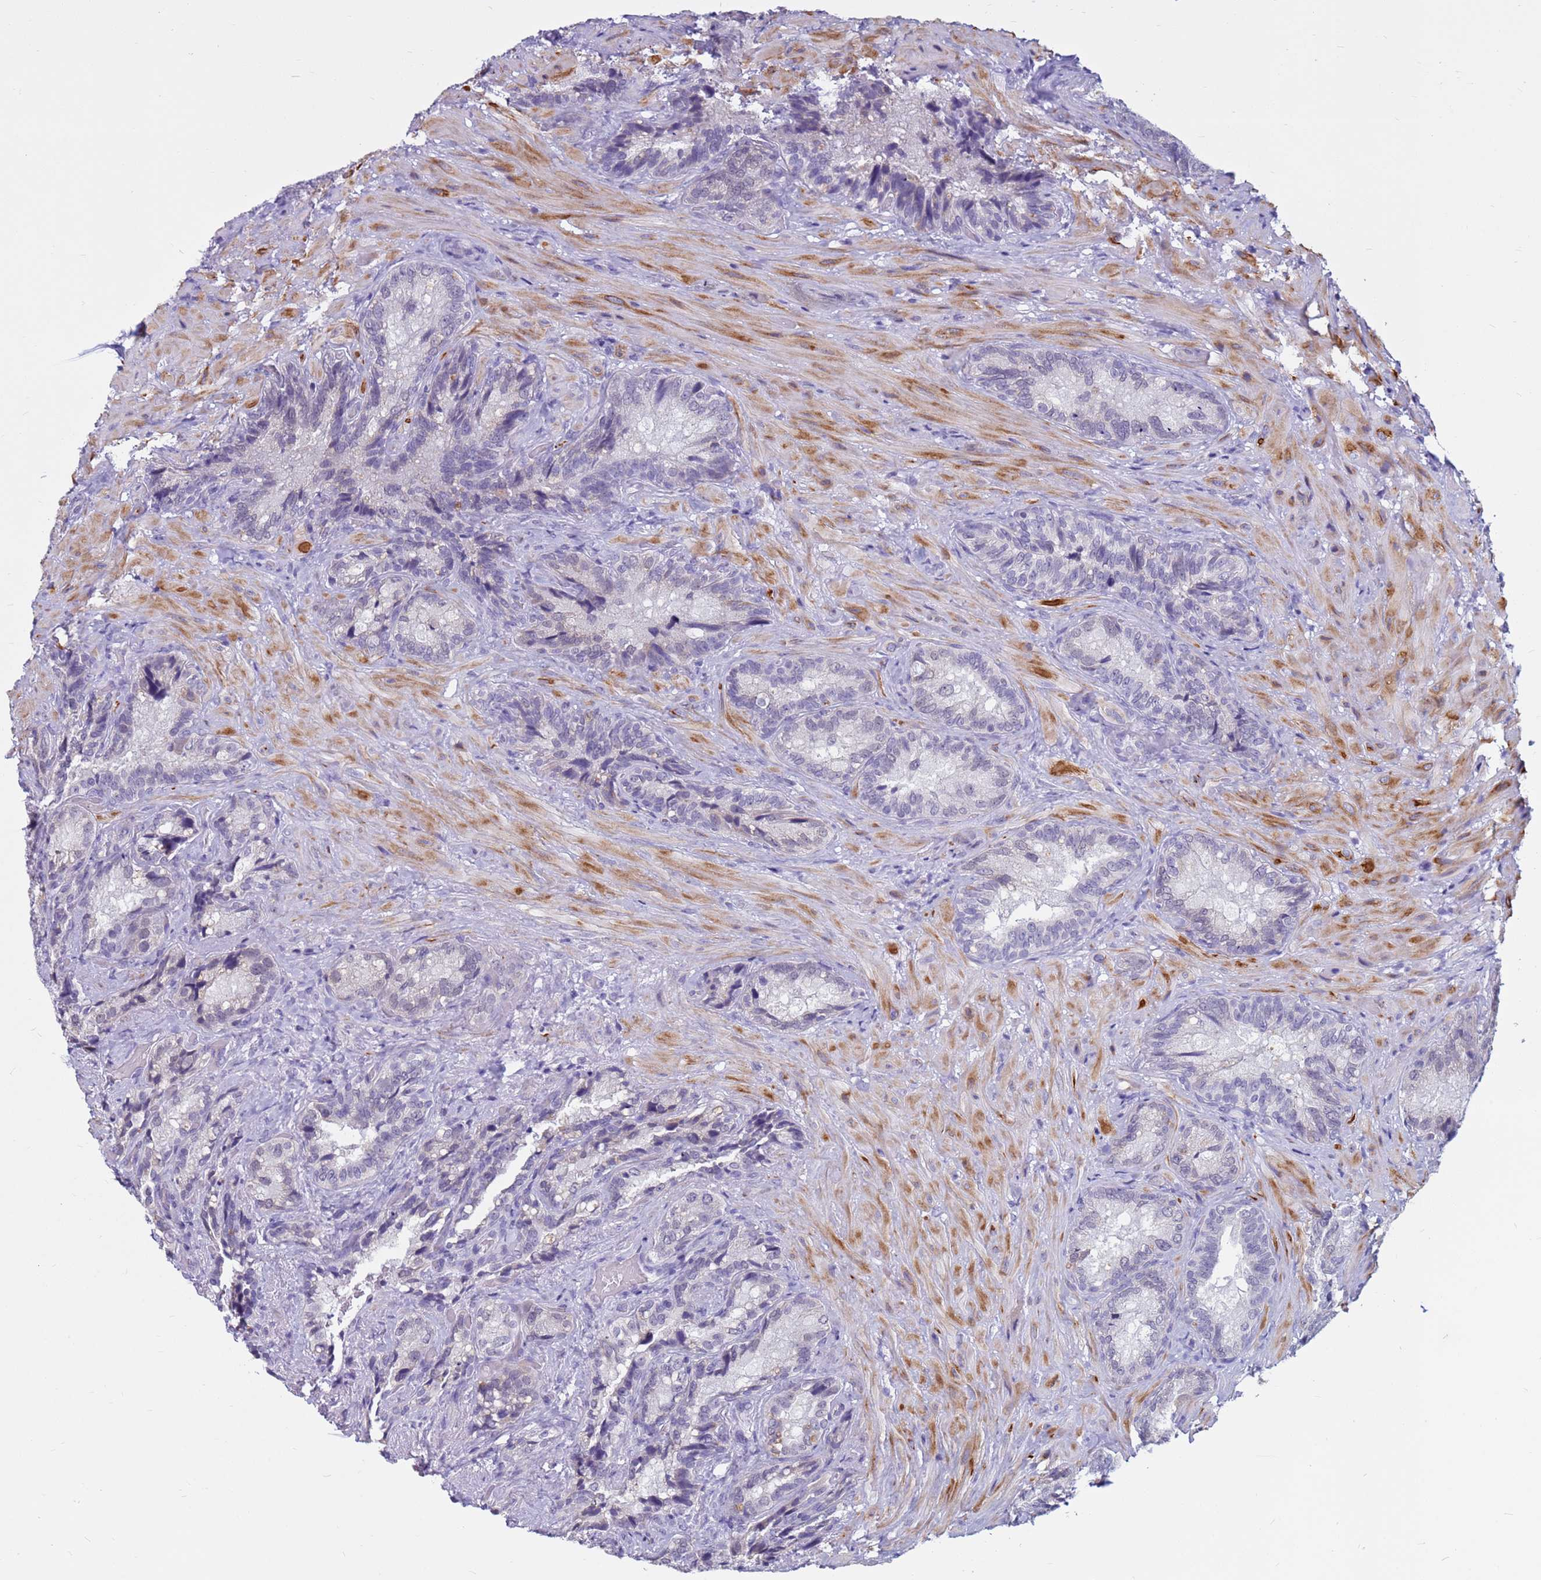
{"staining": {"intensity": "negative", "quantity": "none", "location": "none"}, "tissue": "seminal vesicle", "cell_type": "Glandular cells", "image_type": "normal", "snomed": [{"axis": "morphology", "description": "Normal tissue, NOS"}, {"axis": "topography", "description": "Seminal veicle"}], "caption": "Histopathology image shows no protein positivity in glandular cells of benign seminal vesicle. (Immunohistochemistry, brightfield microscopy, high magnification).", "gene": "CDK2AP2", "patient": {"sex": "male", "age": 62}}